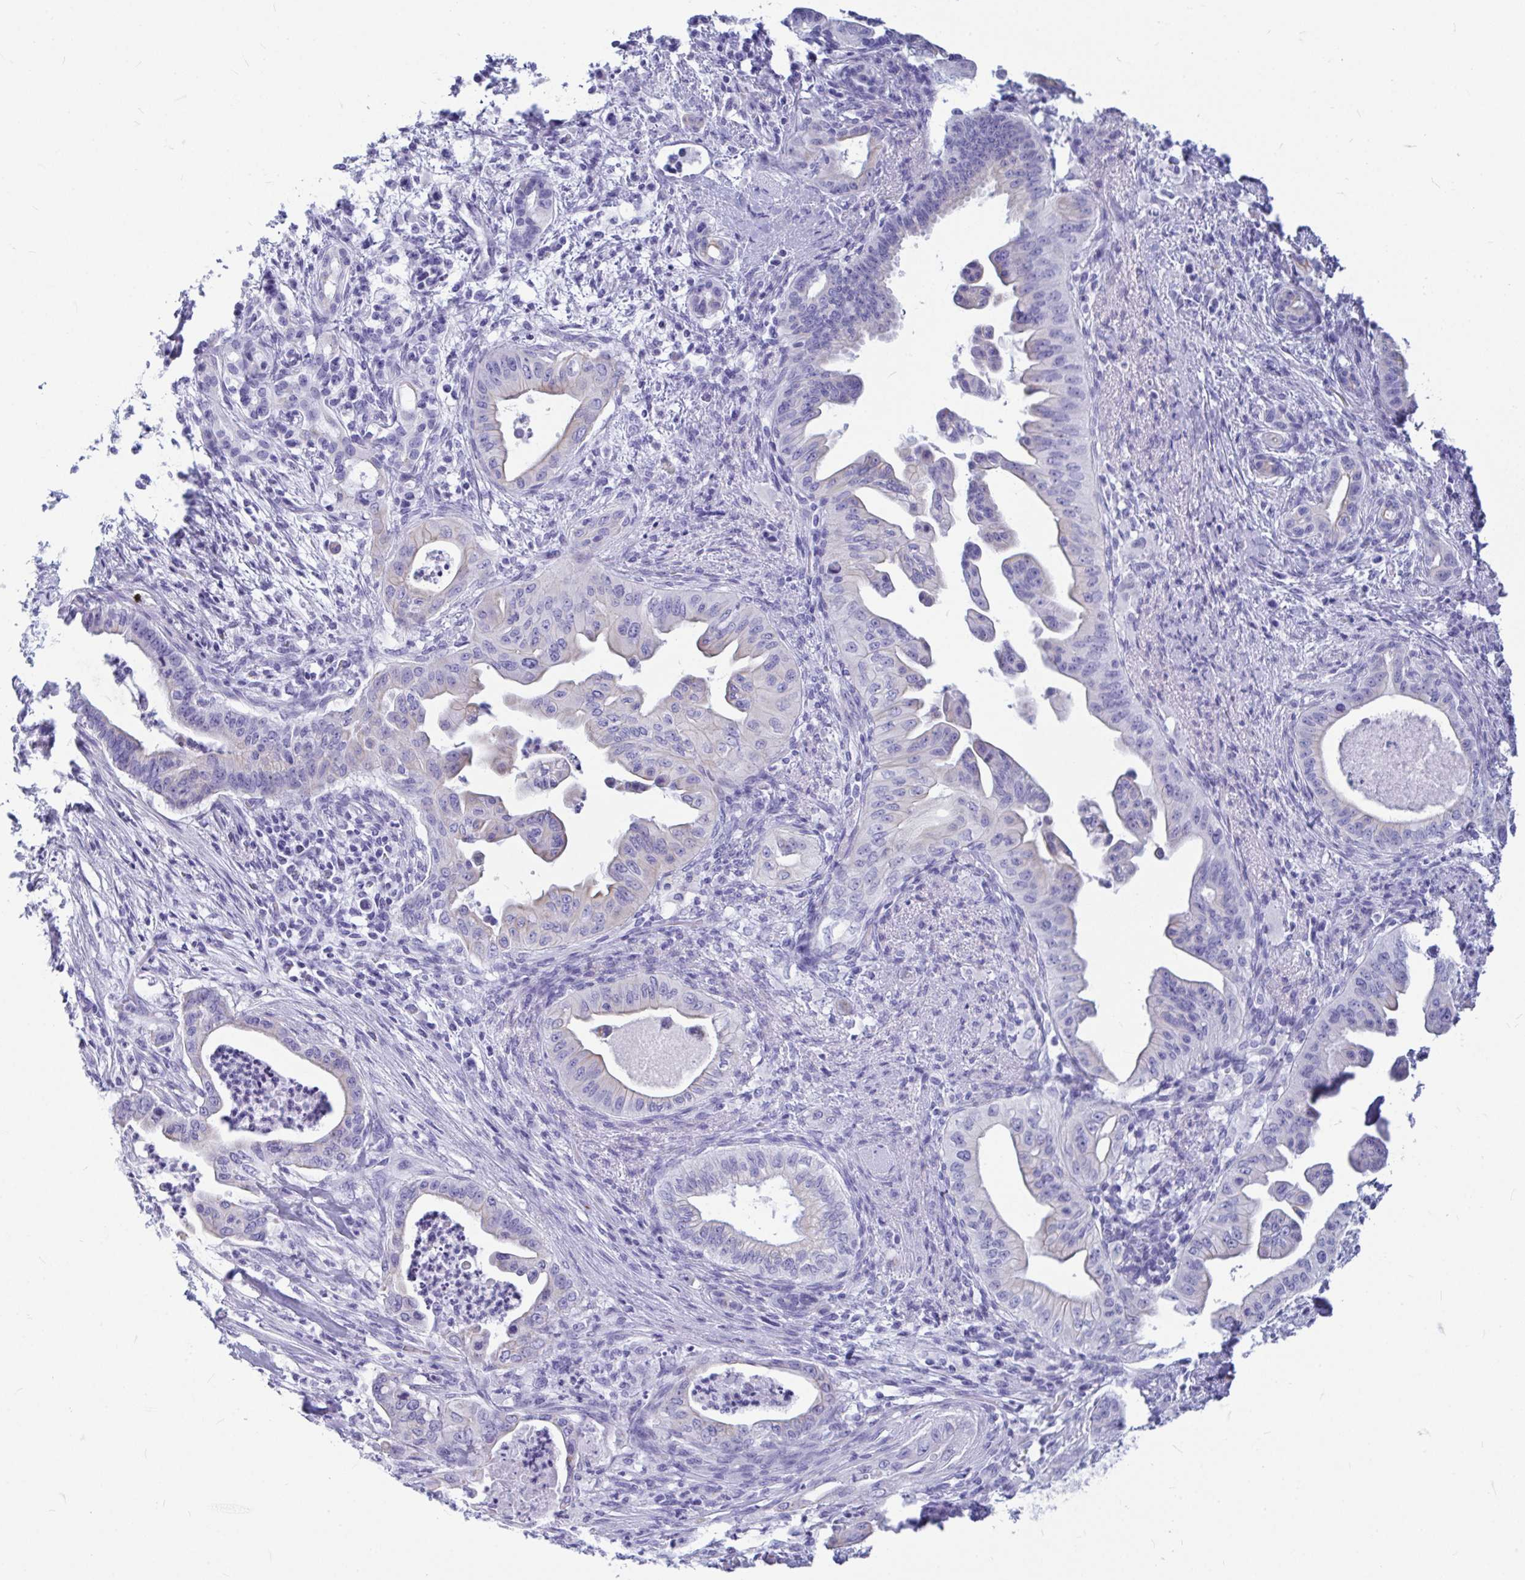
{"staining": {"intensity": "negative", "quantity": "none", "location": "none"}, "tissue": "pancreatic cancer", "cell_type": "Tumor cells", "image_type": "cancer", "snomed": [{"axis": "morphology", "description": "Adenocarcinoma, NOS"}, {"axis": "topography", "description": "Pancreas"}], "caption": "Human pancreatic cancer stained for a protein using IHC displays no expression in tumor cells.", "gene": "OR5J2", "patient": {"sex": "male", "age": 58}}